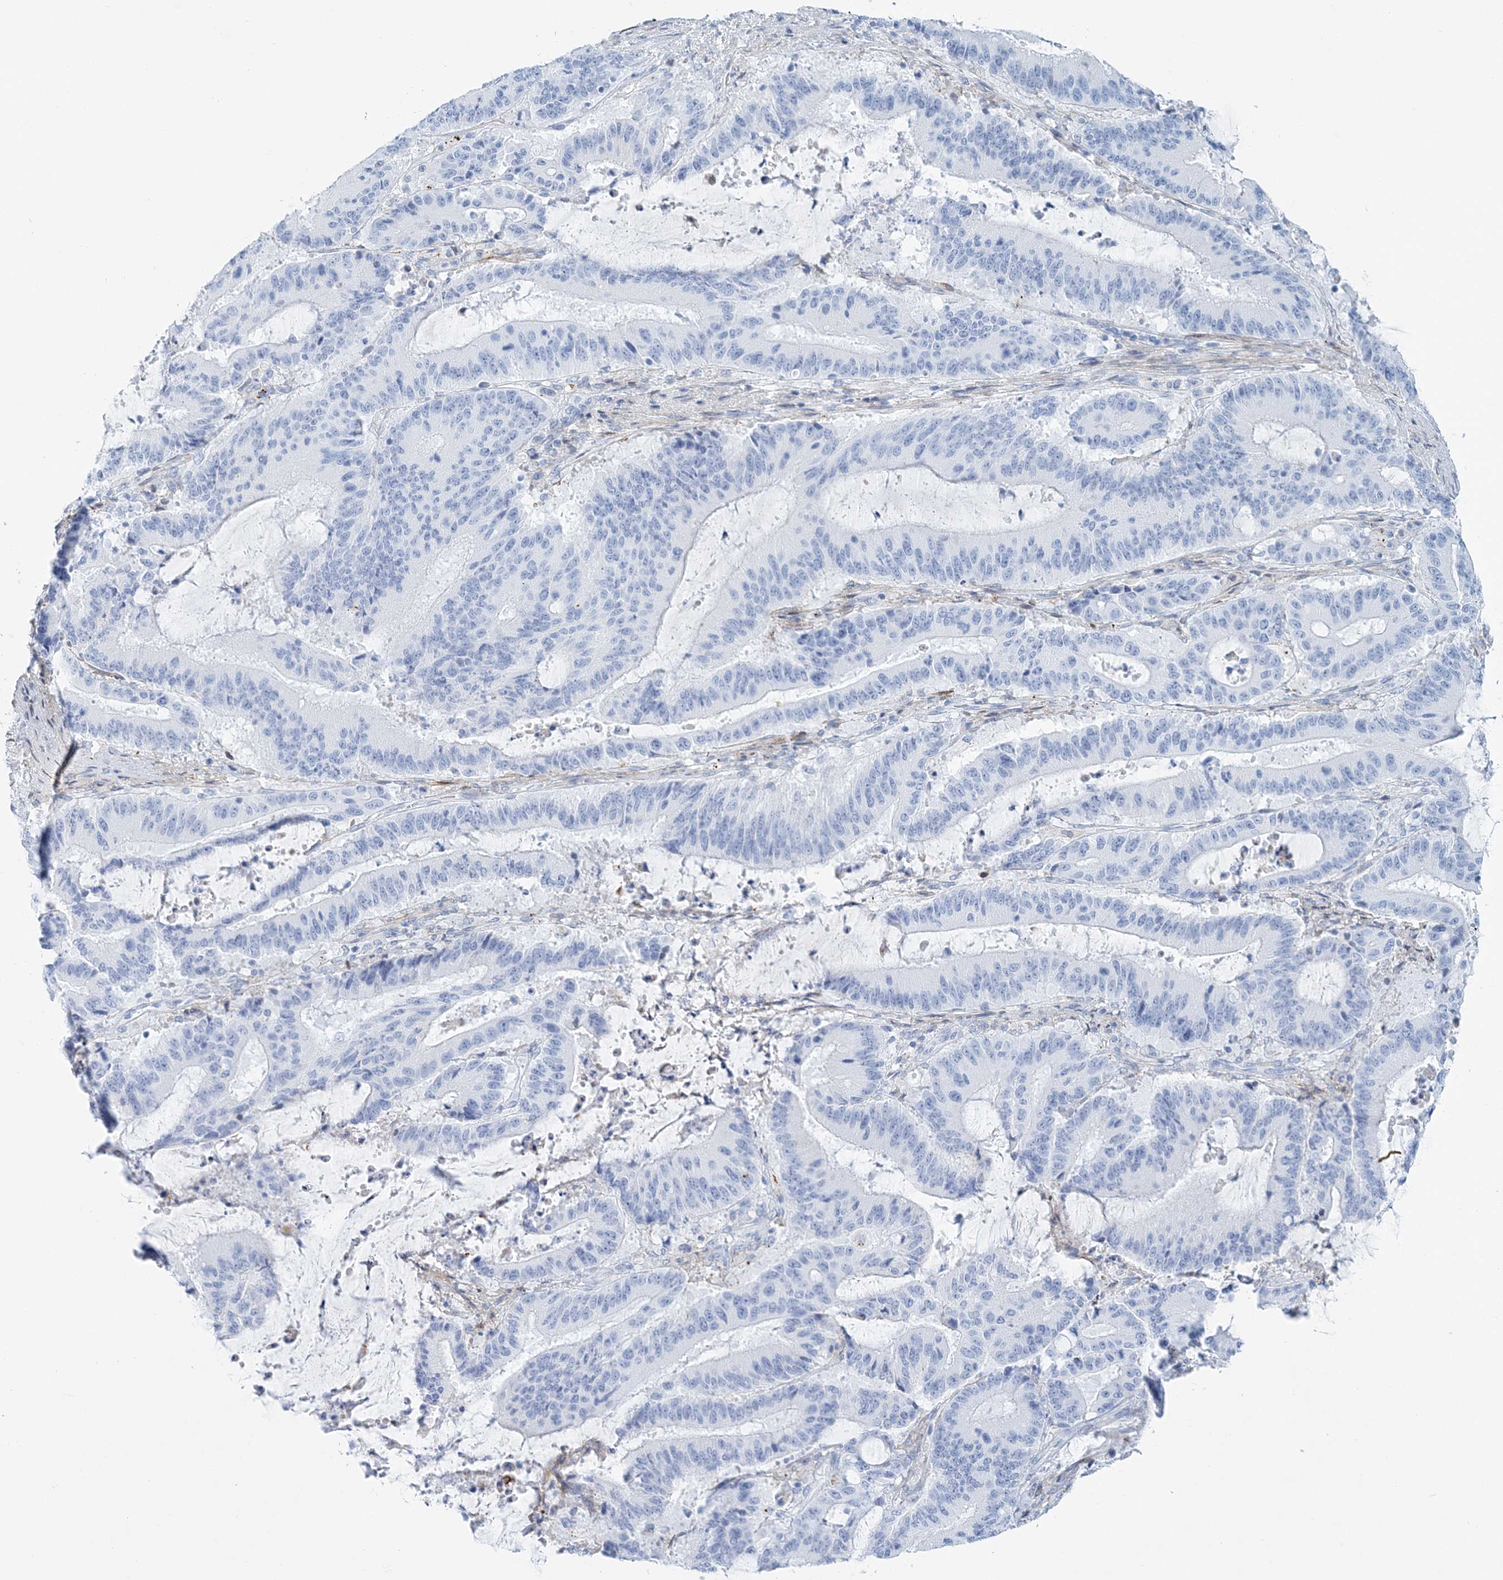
{"staining": {"intensity": "negative", "quantity": "none", "location": "none"}, "tissue": "liver cancer", "cell_type": "Tumor cells", "image_type": "cancer", "snomed": [{"axis": "morphology", "description": "Normal tissue, NOS"}, {"axis": "morphology", "description": "Cholangiocarcinoma"}, {"axis": "topography", "description": "Liver"}, {"axis": "topography", "description": "Peripheral nerve tissue"}], "caption": "There is no significant staining in tumor cells of liver cancer.", "gene": "NKX6-1", "patient": {"sex": "female", "age": 73}}